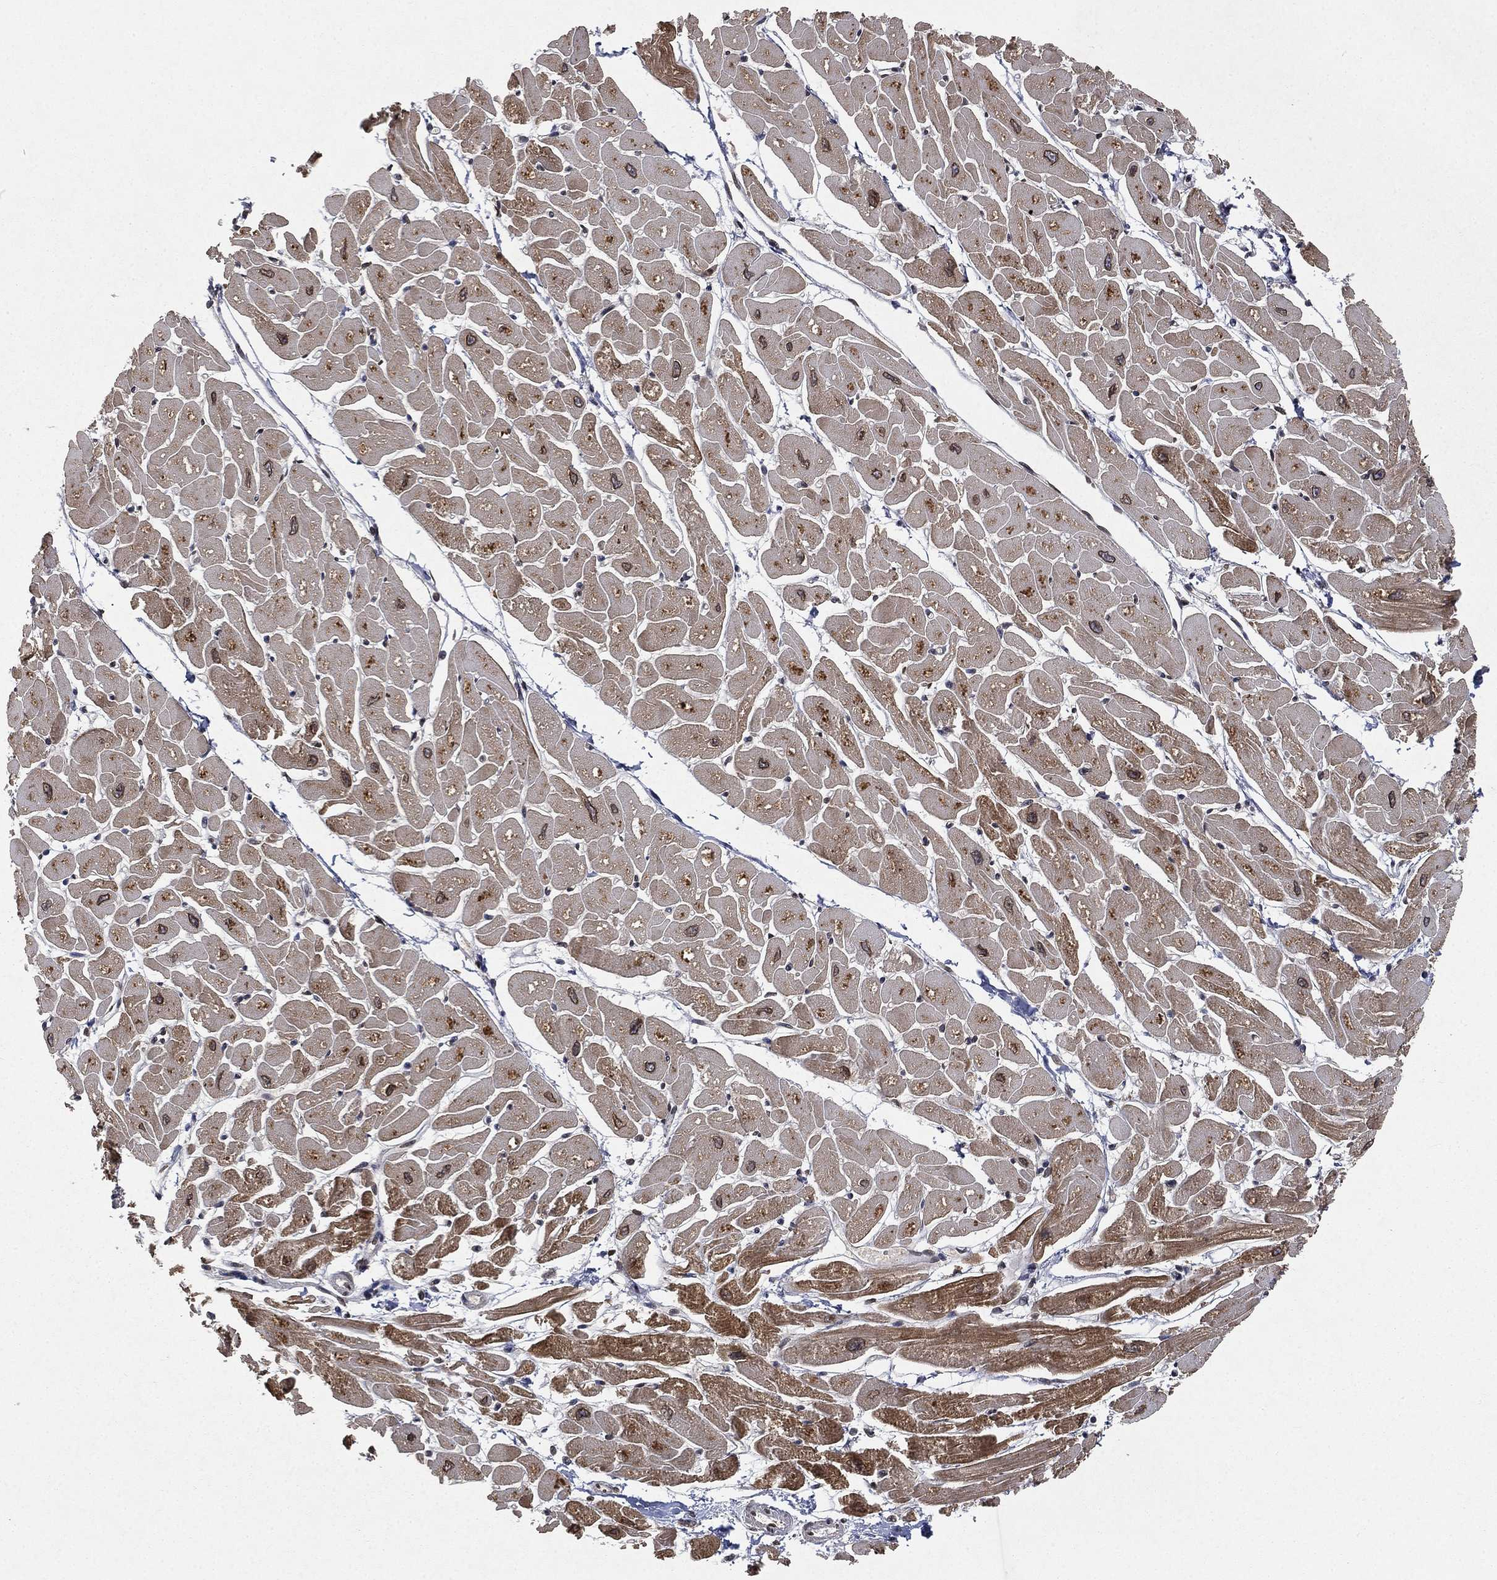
{"staining": {"intensity": "strong", "quantity": "25%-75%", "location": "cytoplasmic/membranous"}, "tissue": "heart muscle", "cell_type": "Cardiomyocytes", "image_type": "normal", "snomed": [{"axis": "morphology", "description": "Normal tissue, NOS"}, {"axis": "topography", "description": "Heart"}], "caption": "DAB (3,3'-diaminobenzidine) immunohistochemical staining of benign heart muscle exhibits strong cytoplasmic/membranous protein expression in approximately 25%-75% of cardiomyocytes.", "gene": "UBA5", "patient": {"sex": "male", "age": 57}}